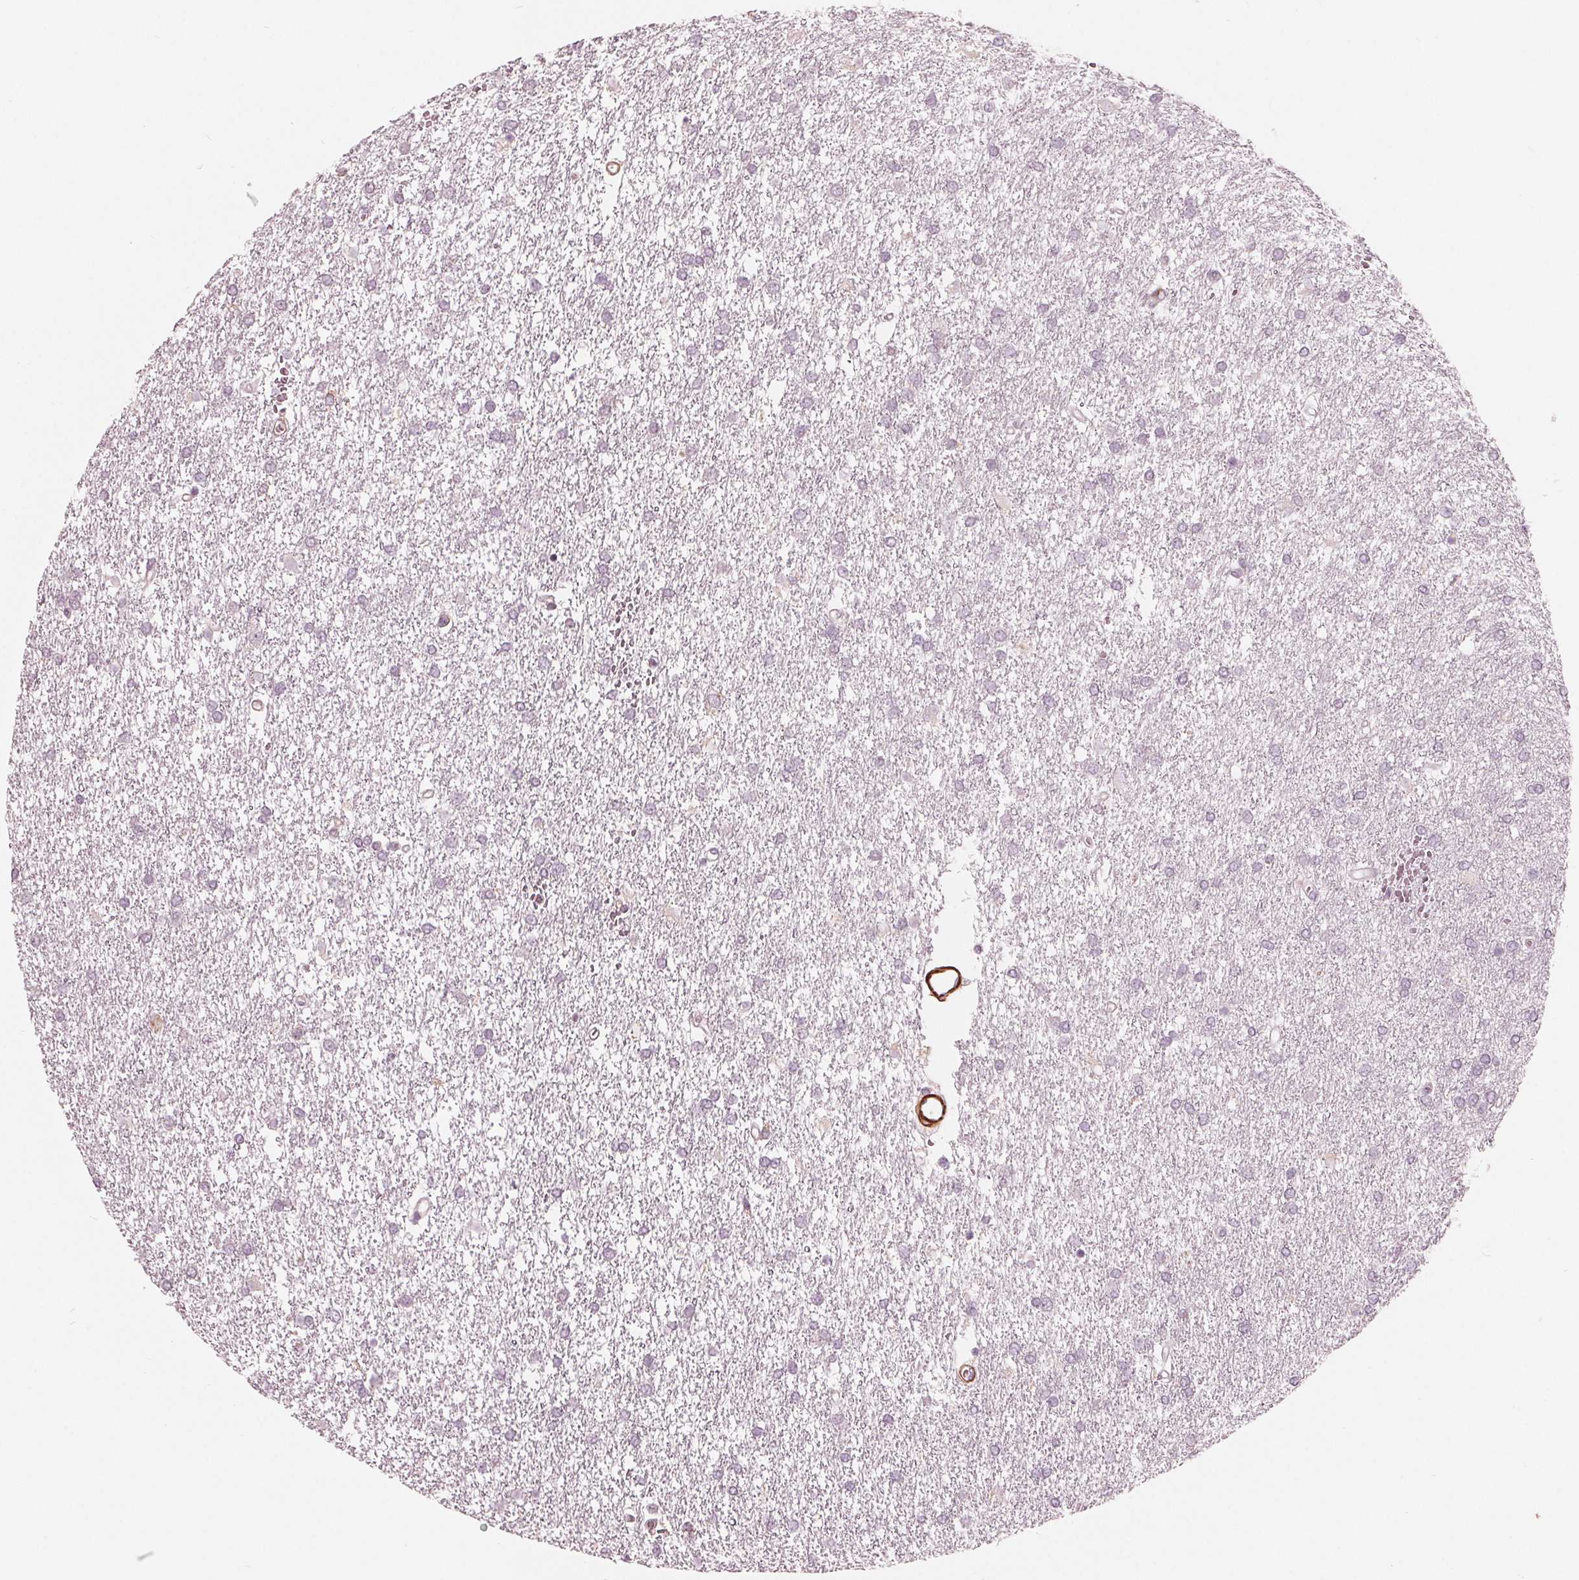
{"staining": {"intensity": "negative", "quantity": "none", "location": "none"}, "tissue": "glioma", "cell_type": "Tumor cells", "image_type": "cancer", "snomed": [{"axis": "morphology", "description": "Glioma, malignant, High grade"}, {"axis": "topography", "description": "Brain"}], "caption": "Immunohistochemistry micrograph of human glioma stained for a protein (brown), which displays no staining in tumor cells.", "gene": "MIER3", "patient": {"sex": "female", "age": 61}}